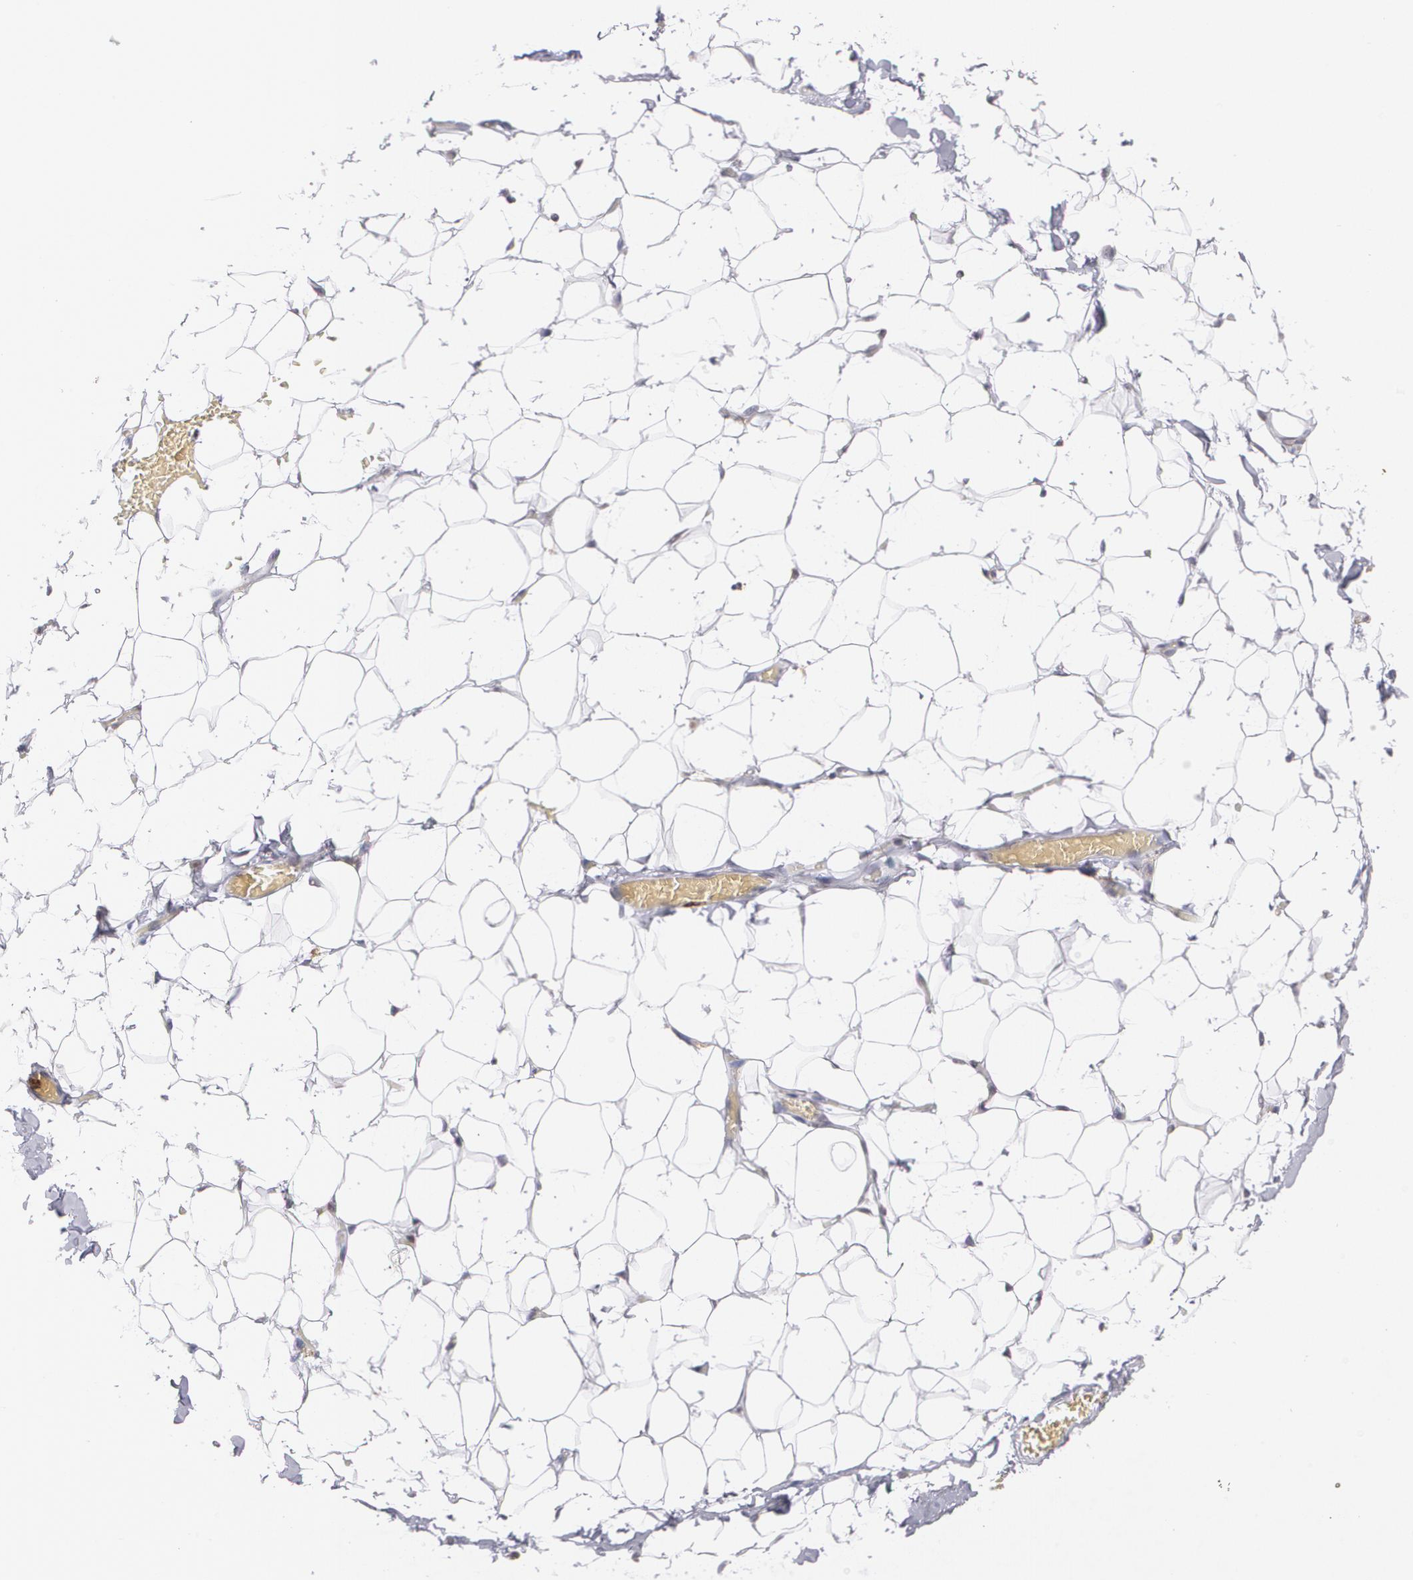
{"staining": {"intensity": "negative", "quantity": "none", "location": "none"}, "tissue": "adipose tissue", "cell_type": "Adipocytes", "image_type": "normal", "snomed": [{"axis": "morphology", "description": "Normal tissue, NOS"}, {"axis": "topography", "description": "Soft tissue"}], "caption": "Image shows no protein expression in adipocytes of normal adipose tissue. (DAB immunohistochemistry (IHC) visualized using brightfield microscopy, high magnification).", "gene": "PTPRC", "patient": {"sex": "male", "age": 26}}